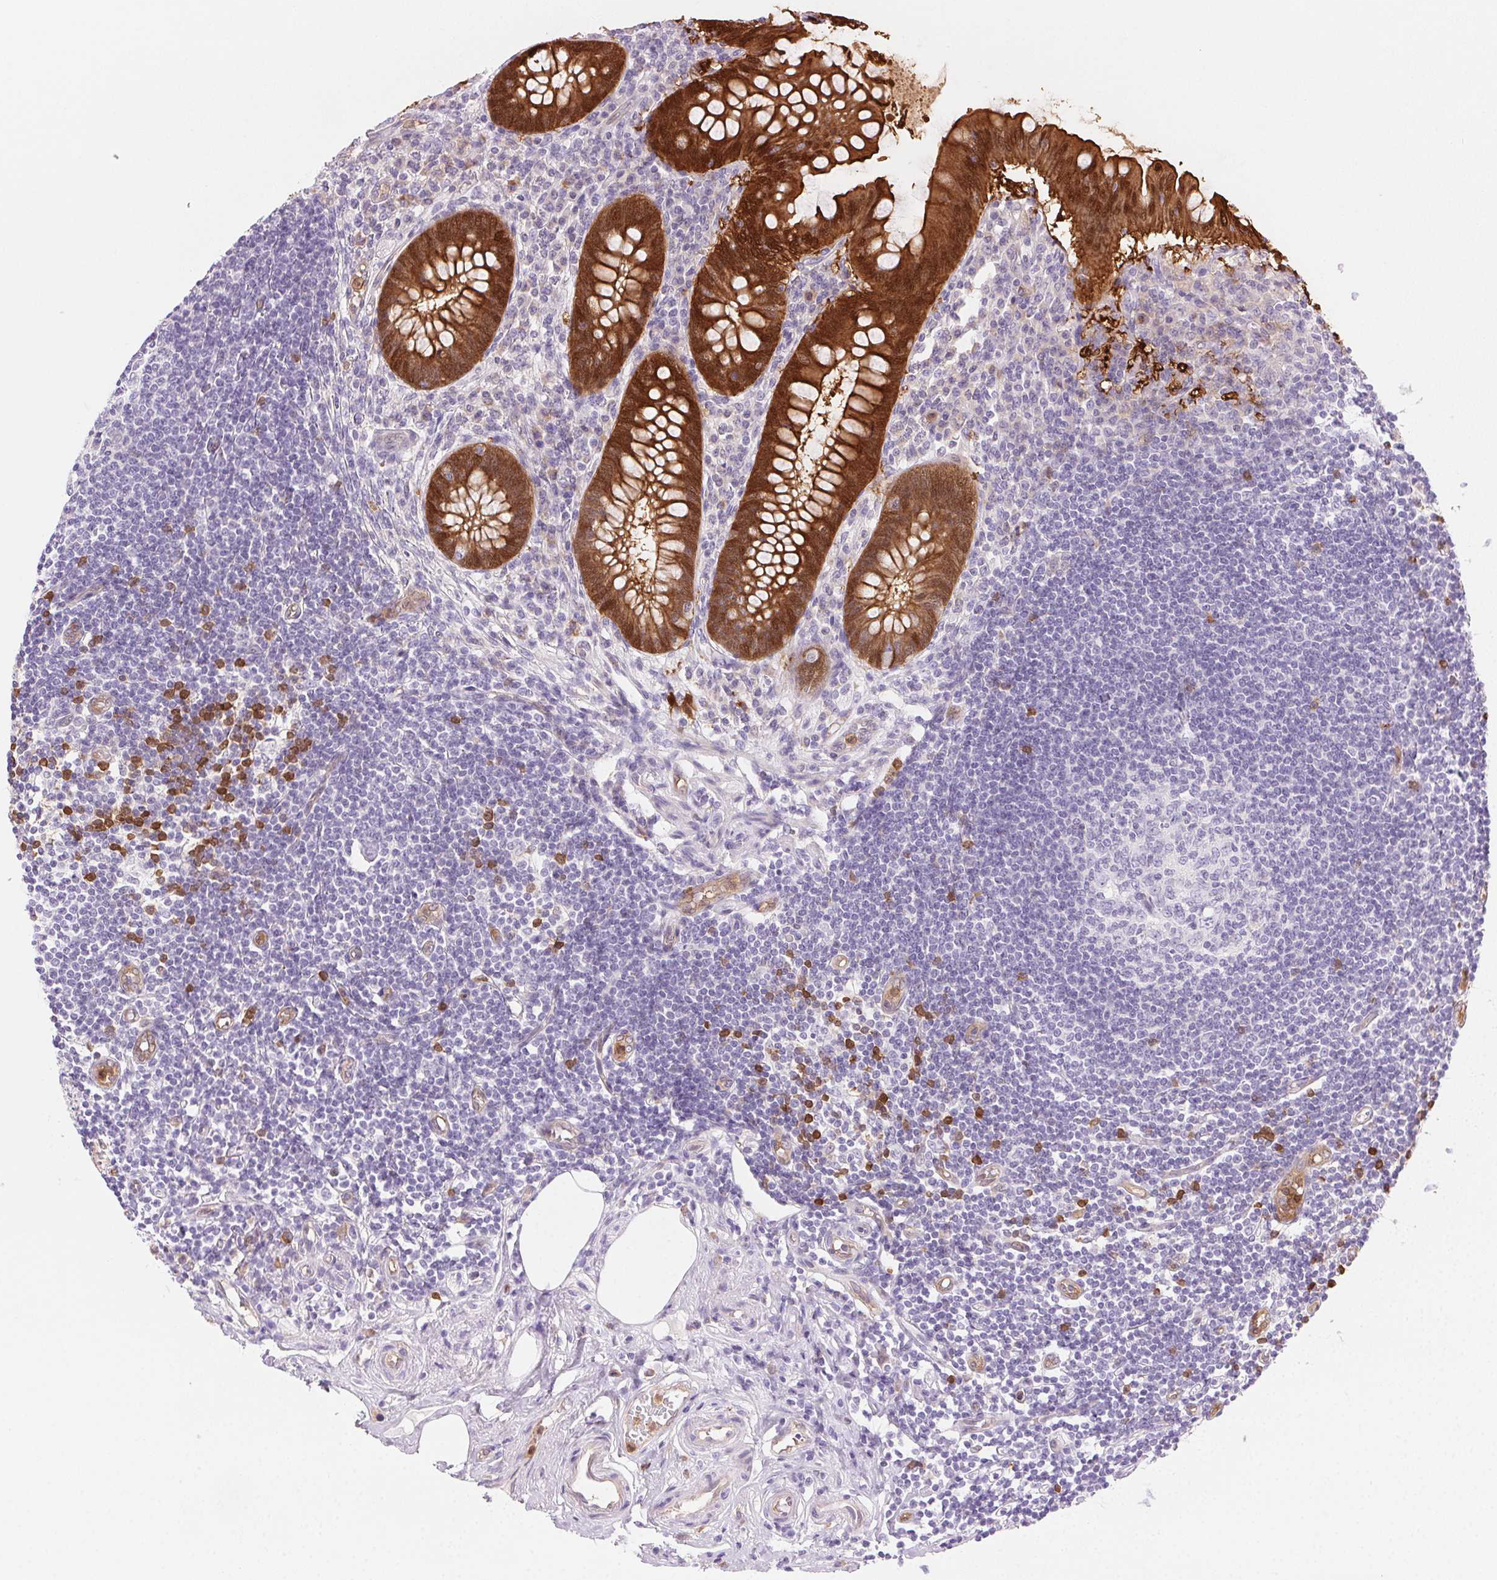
{"staining": {"intensity": "strong", "quantity": ">75%", "location": "cytoplasmic/membranous,nuclear"}, "tissue": "appendix", "cell_type": "Glandular cells", "image_type": "normal", "snomed": [{"axis": "morphology", "description": "Normal tissue, NOS"}, {"axis": "topography", "description": "Appendix"}], "caption": "Brown immunohistochemical staining in benign appendix reveals strong cytoplasmic/membranous,nuclear expression in approximately >75% of glandular cells. The staining was performed using DAB (3,3'-diaminobenzidine), with brown indicating positive protein expression. Nuclei are stained blue with hematoxylin.", "gene": "TMEM45A", "patient": {"sex": "female", "age": 57}}